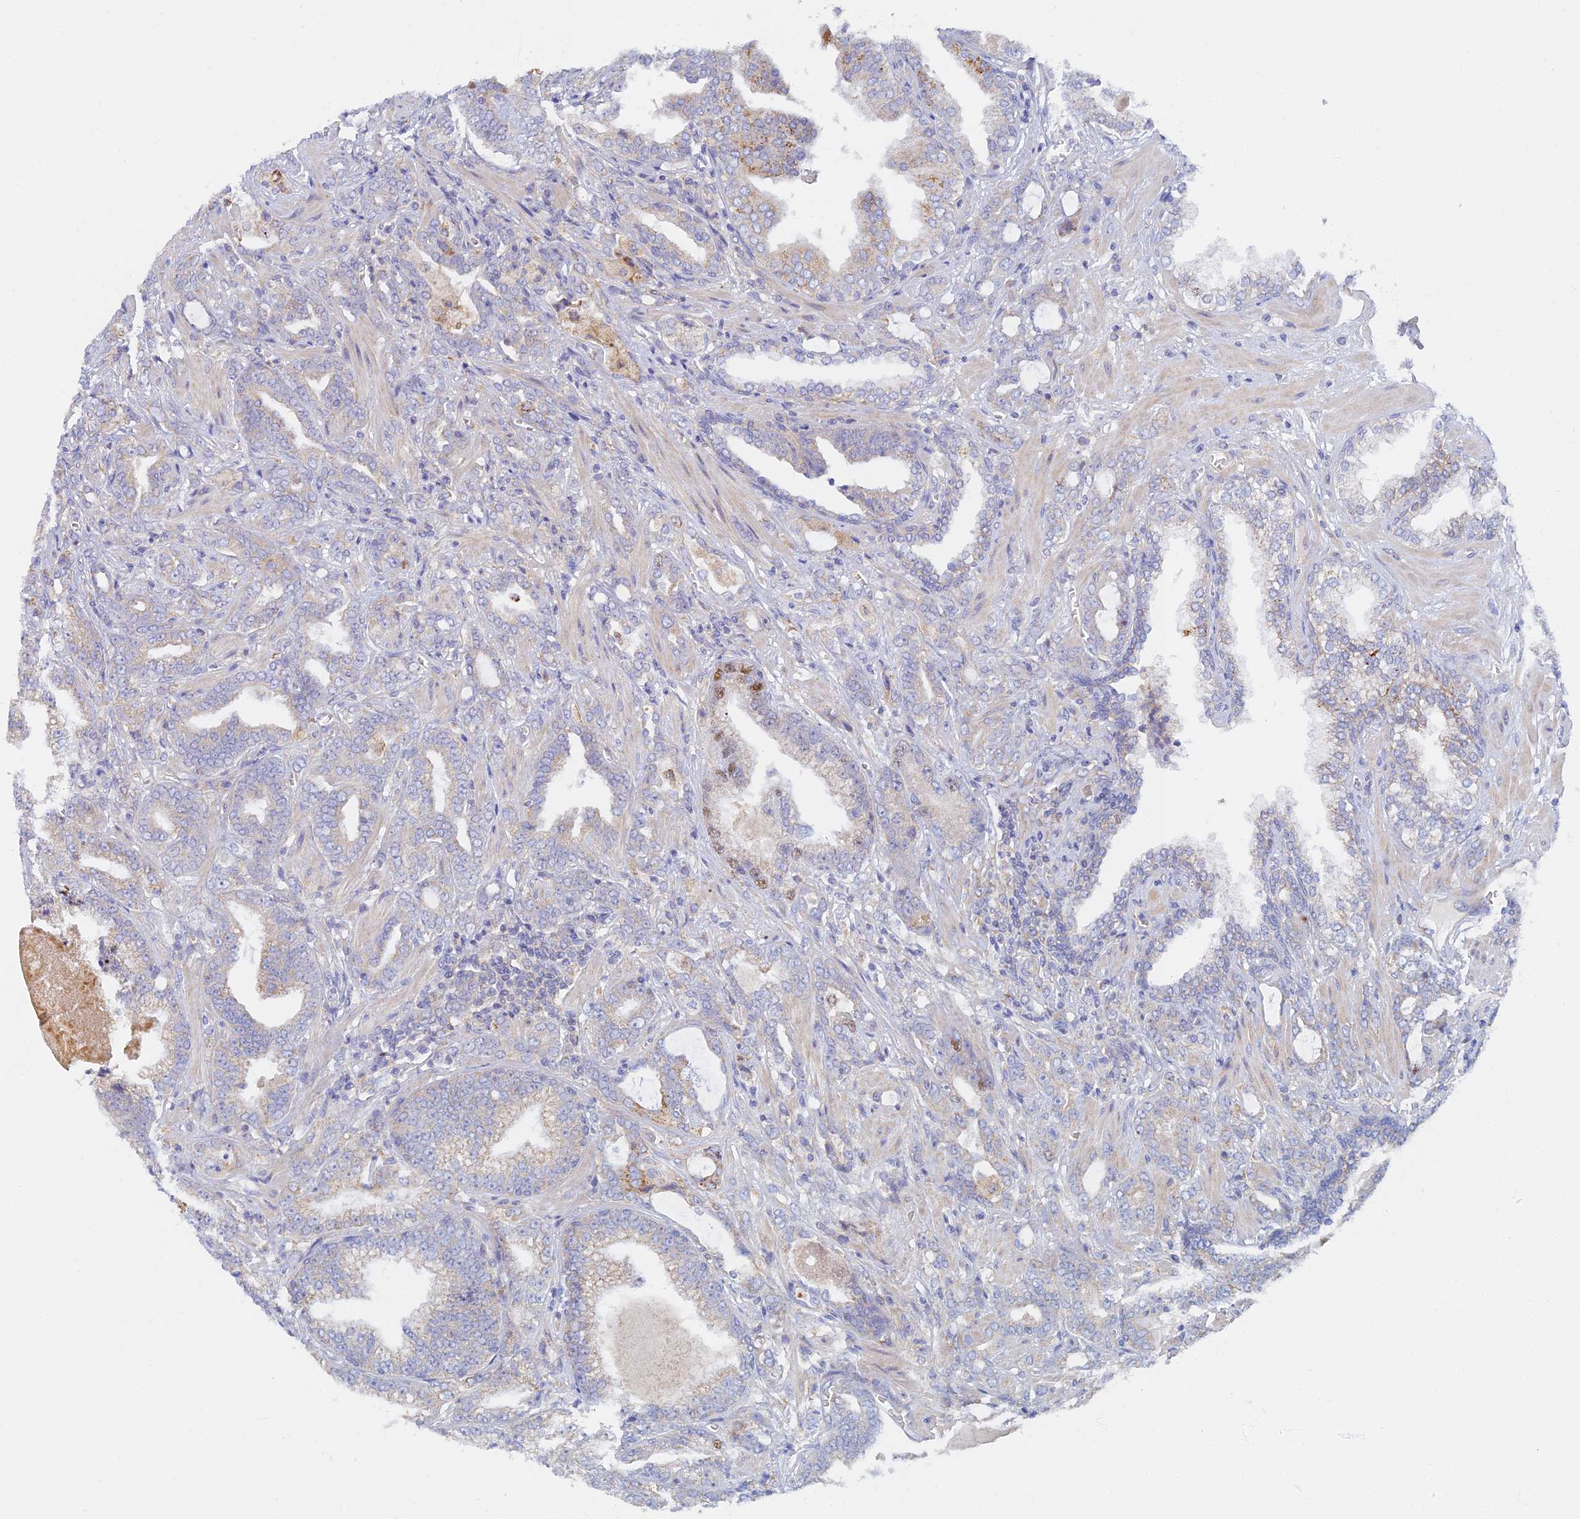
{"staining": {"intensity": "moderate", "quantity": "<25%", "location": "cytoplasmic/membranous"}, "tissue": "prostate cancer", "cell_type": "Tumor cells", "image_type": "cancer", "snomed": [{"axis": "morphology", "description": "Adenocarcinoma, High grade"}, {"axis": "topography", "description": "Prostate and seminal vesicle, NOS"}], "caption": "A high-resolution image shows immunohistochemistry (IHC) staining of prostate cancer (adenocarcinoma (high-grade)), which exhibits moderate cytoplasmic/membranous positivity in about <25% of tumor cells. (DAB IHC, brown staining for protein, blue staining for nuclei).", "gene": "TMEM44", "patient": {"sex": "male", "age": 67}}